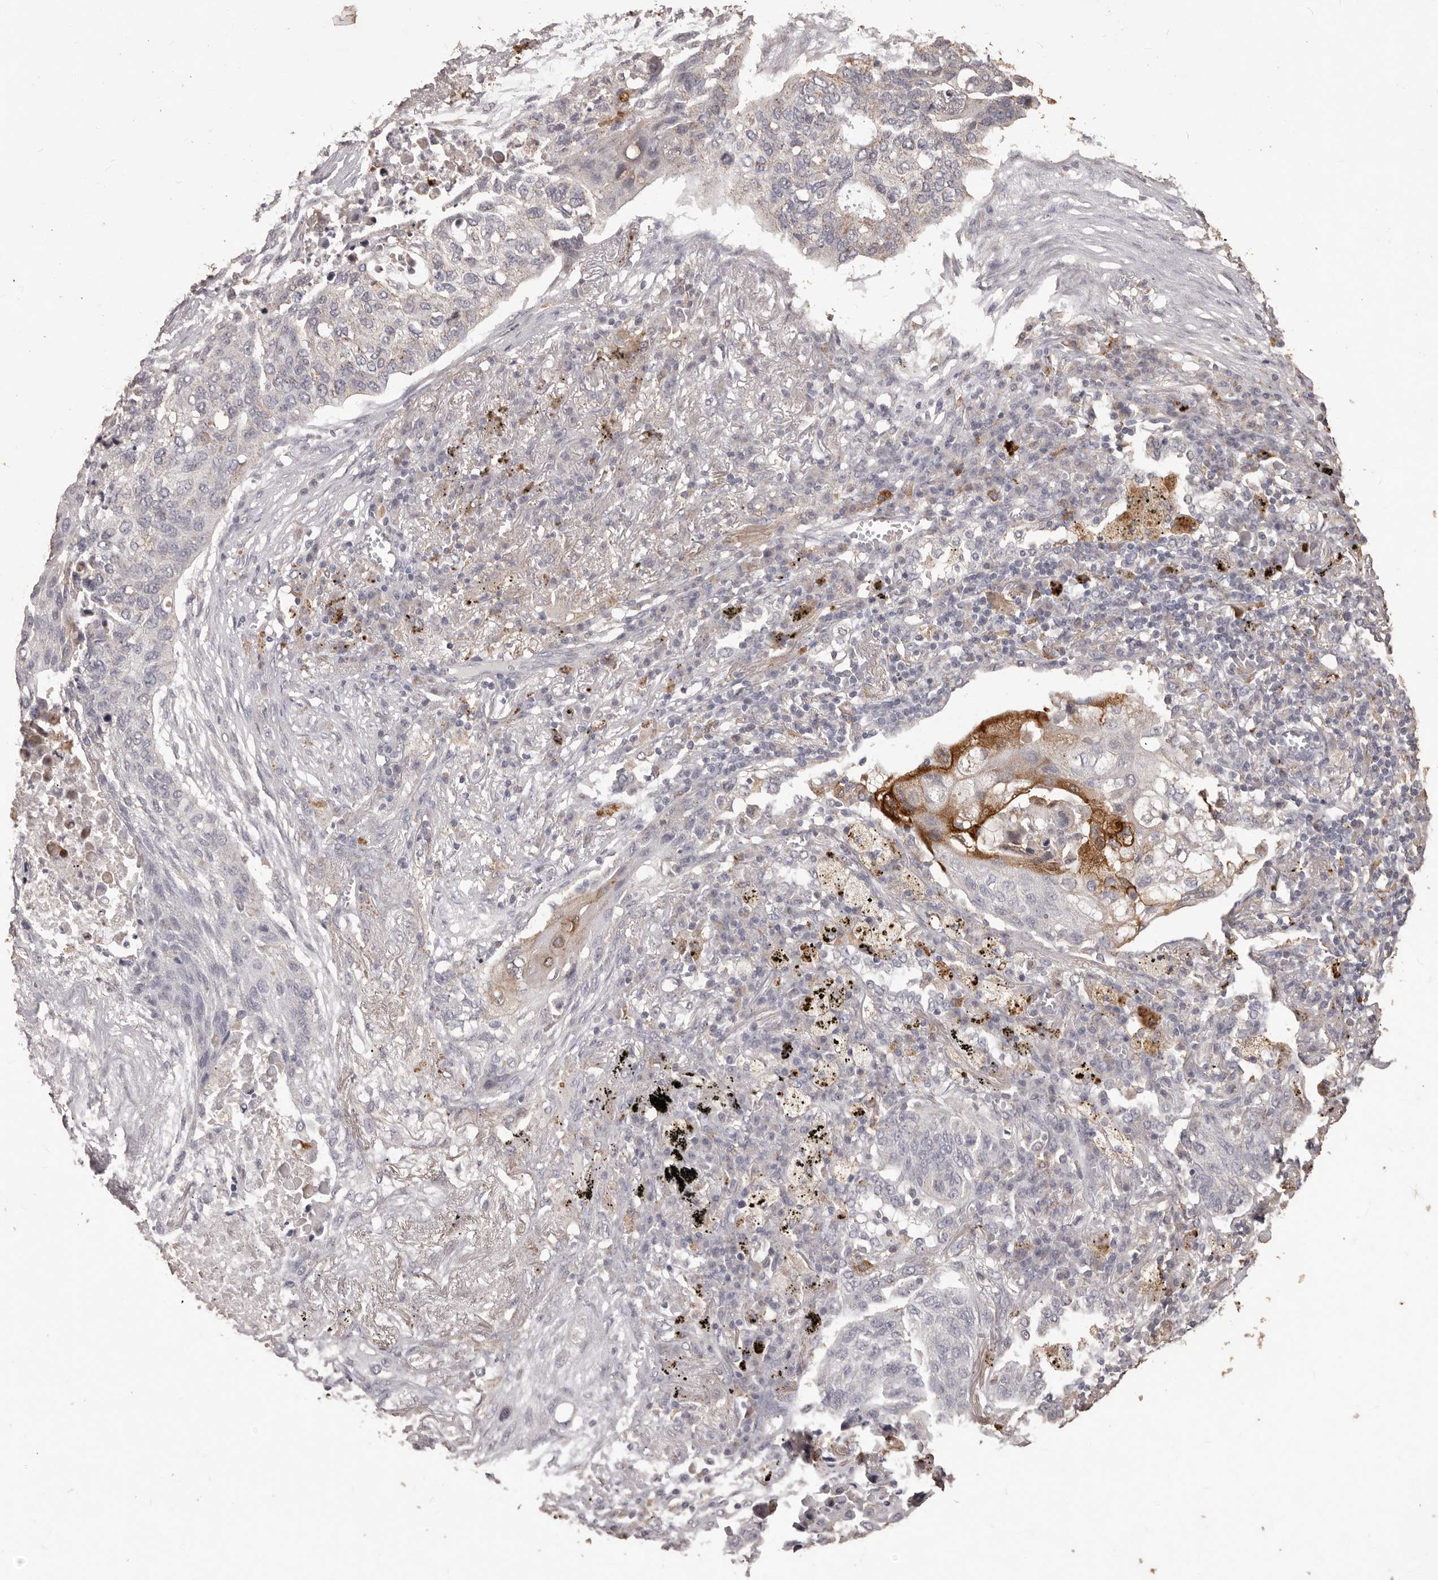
{"staining": {"intensity": "strong", "quantity": "<25%", "location": "cytoplasmic/membranous"}, "tissue": "lung cancer", "cell_type": "Tumor cells", "image_type": "cancer", "snomed": [{"axis": "morphology", "description": "Squamous cell carcinoma, NOS"}, {"axis": "topography", "description": "Lung"}], "caption": "Protein staining of lung squamous cell carcinoma tissue reveals strong cytoplasmic/membranous expression in about <25% of tumor cells. (brown staining indicates protein expression, while blue staining denotes nuclei).", "gene": "PRSS27", "patient": {"sex": "female", "age": 63}}